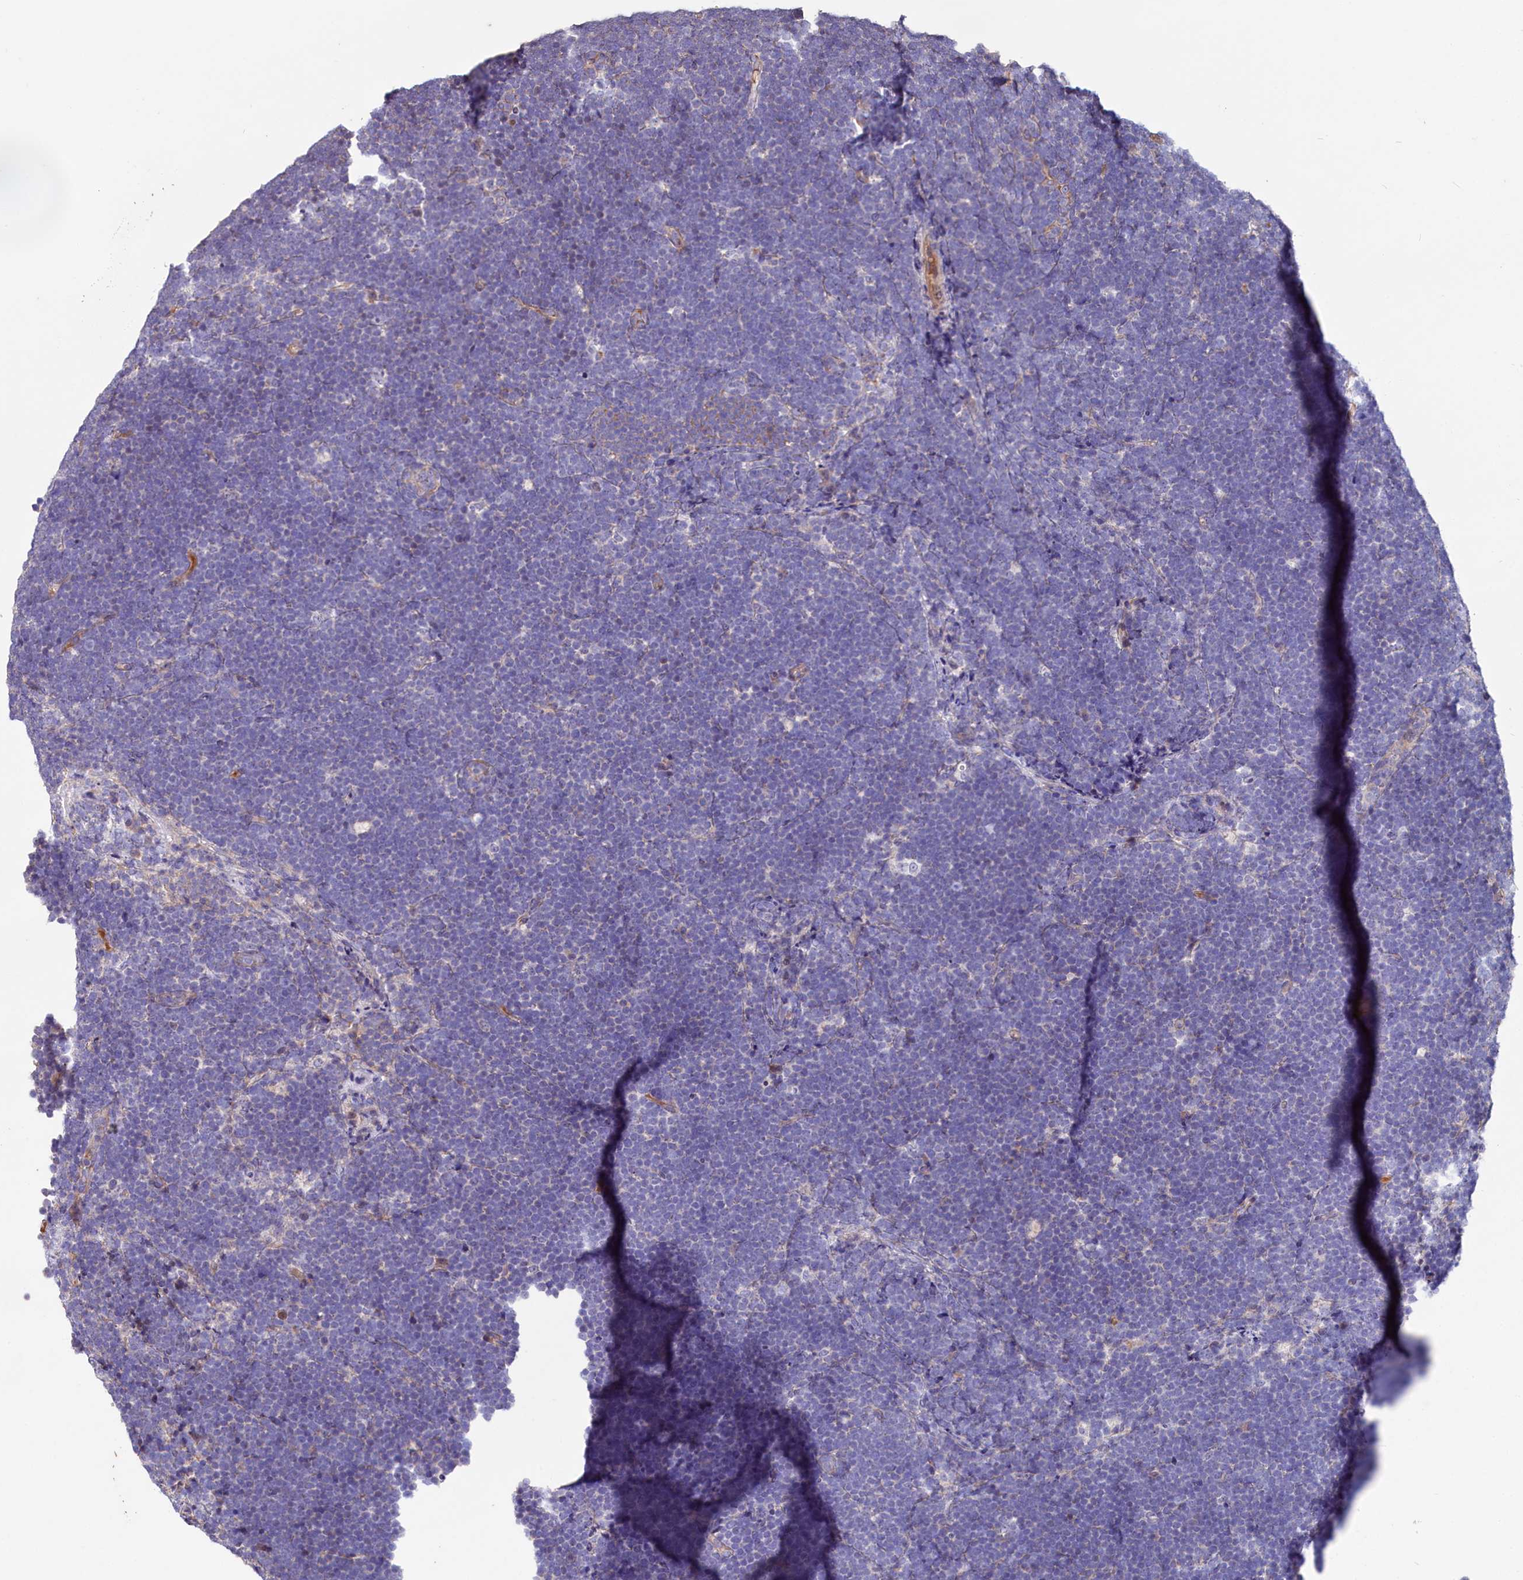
{"staining": {"intensity": "negative", "quantity": "none", "location": "none"}, "tissue": "lymphoma", "cell_type": "Tumor cells", "image_type": "cancer", "snomed": [{"axis": "morphology", "description": "Malignant lymphoma, non-Hodgkin's type, High grade"}, {"axis": "topography", "description": "Lymph node"}], "caption": "This is an IHC micrograph of human high-grade malignant lymphoma, non-Hodgkin's type. There is no positivity in tumor cells.", "gene": "RPUSD3", "patient": {"sex": "male", "age": 13}}